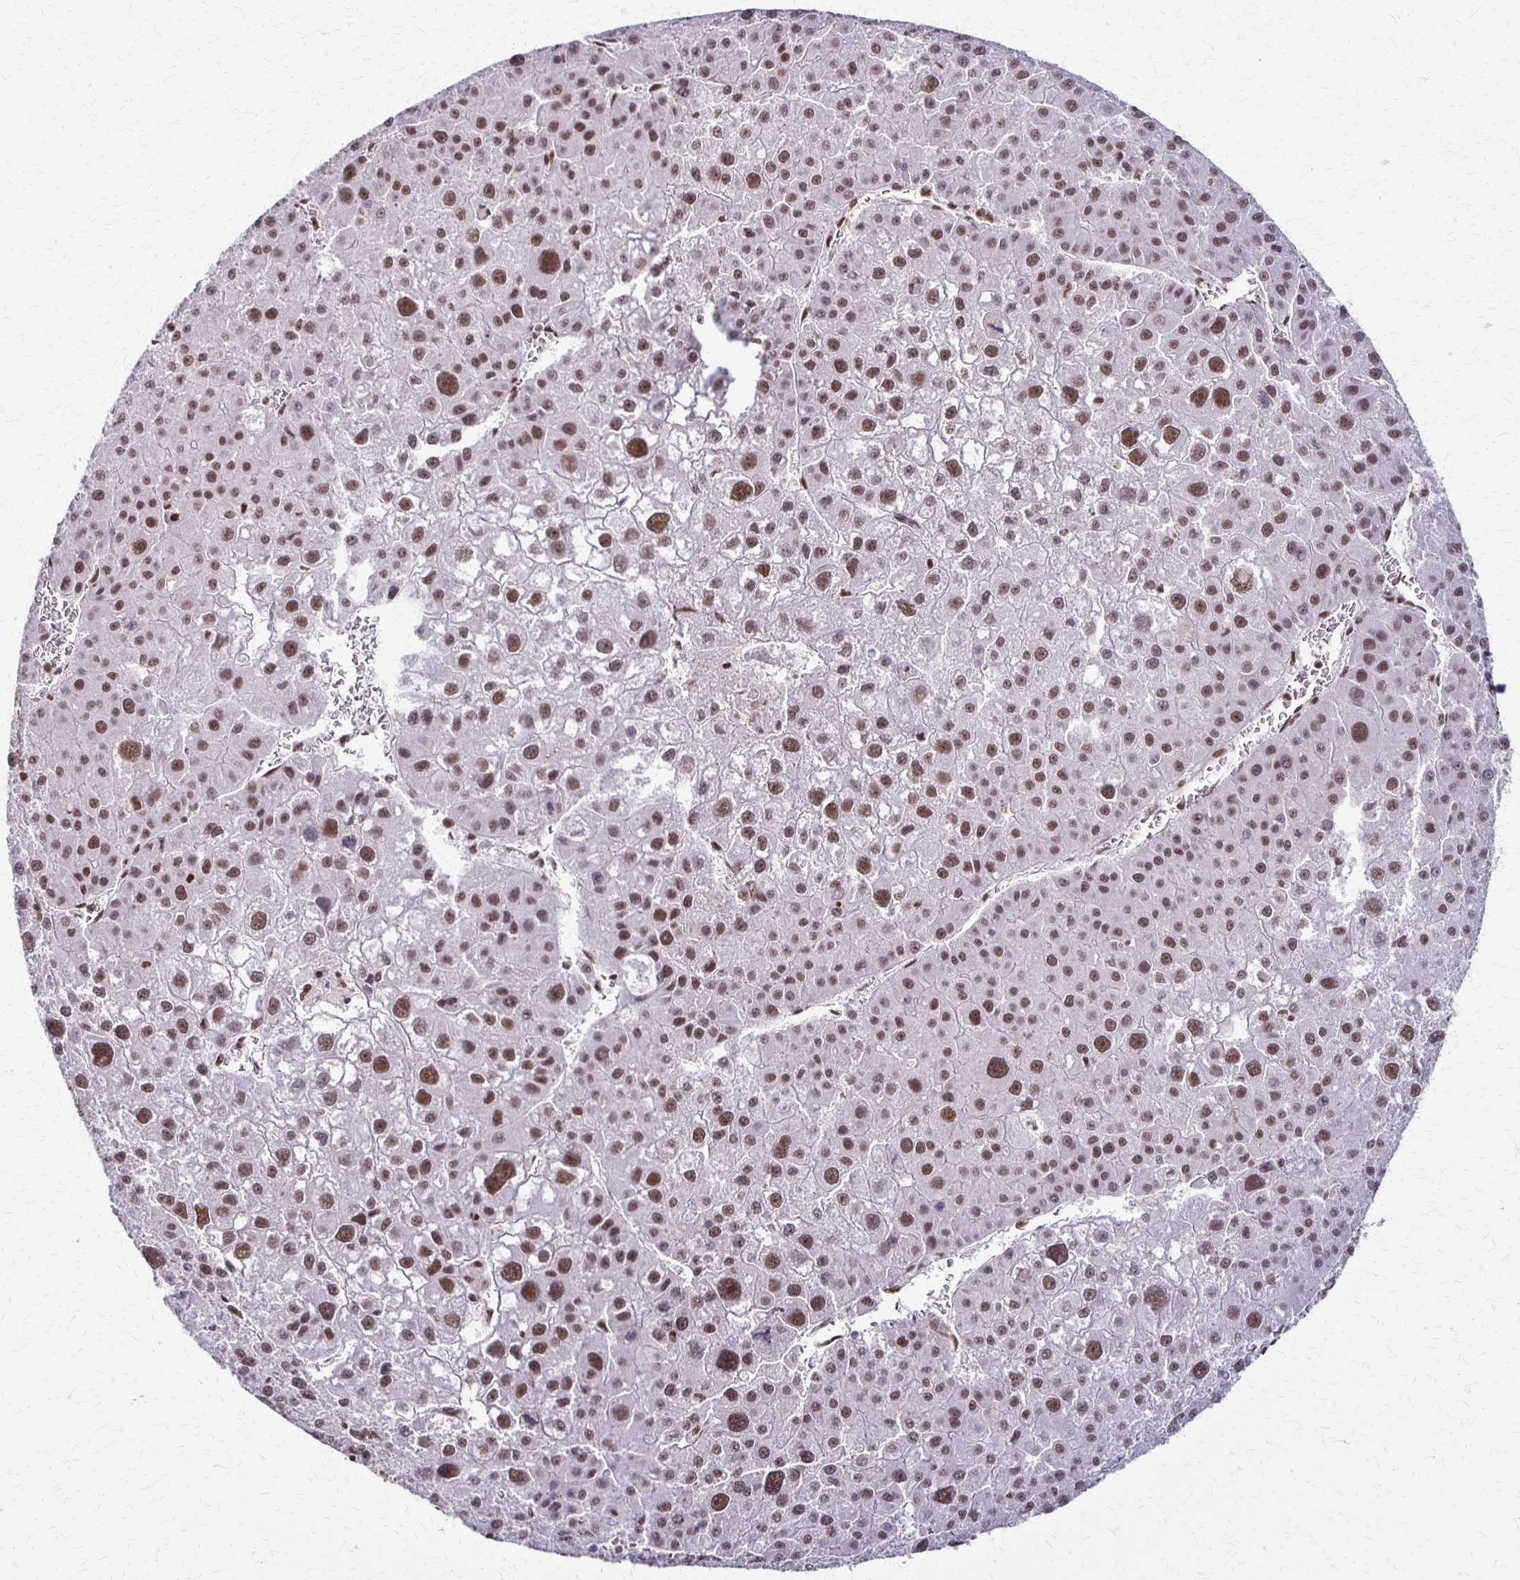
{"staining": {"intensity": "strong", "quantity": ">75%", "location": "nuclear"}, "tissue": "liver cancer", "cell_type": "Tumor cells", "image_type": "cancer", "snomed": [{"axis": "morphology", "description": "Carcinoma, Hepatocellular, NOS"}, {"axis": "topography", "description": "Liver"}], "caption": "IHC of human liver cancer (hepatocellular carcinoma) shows high levels of strong nuclear expression in approximately >75% of tumor cells.", "gene": "XRCC6", "patient": {"sex": "male", "age": 73}}